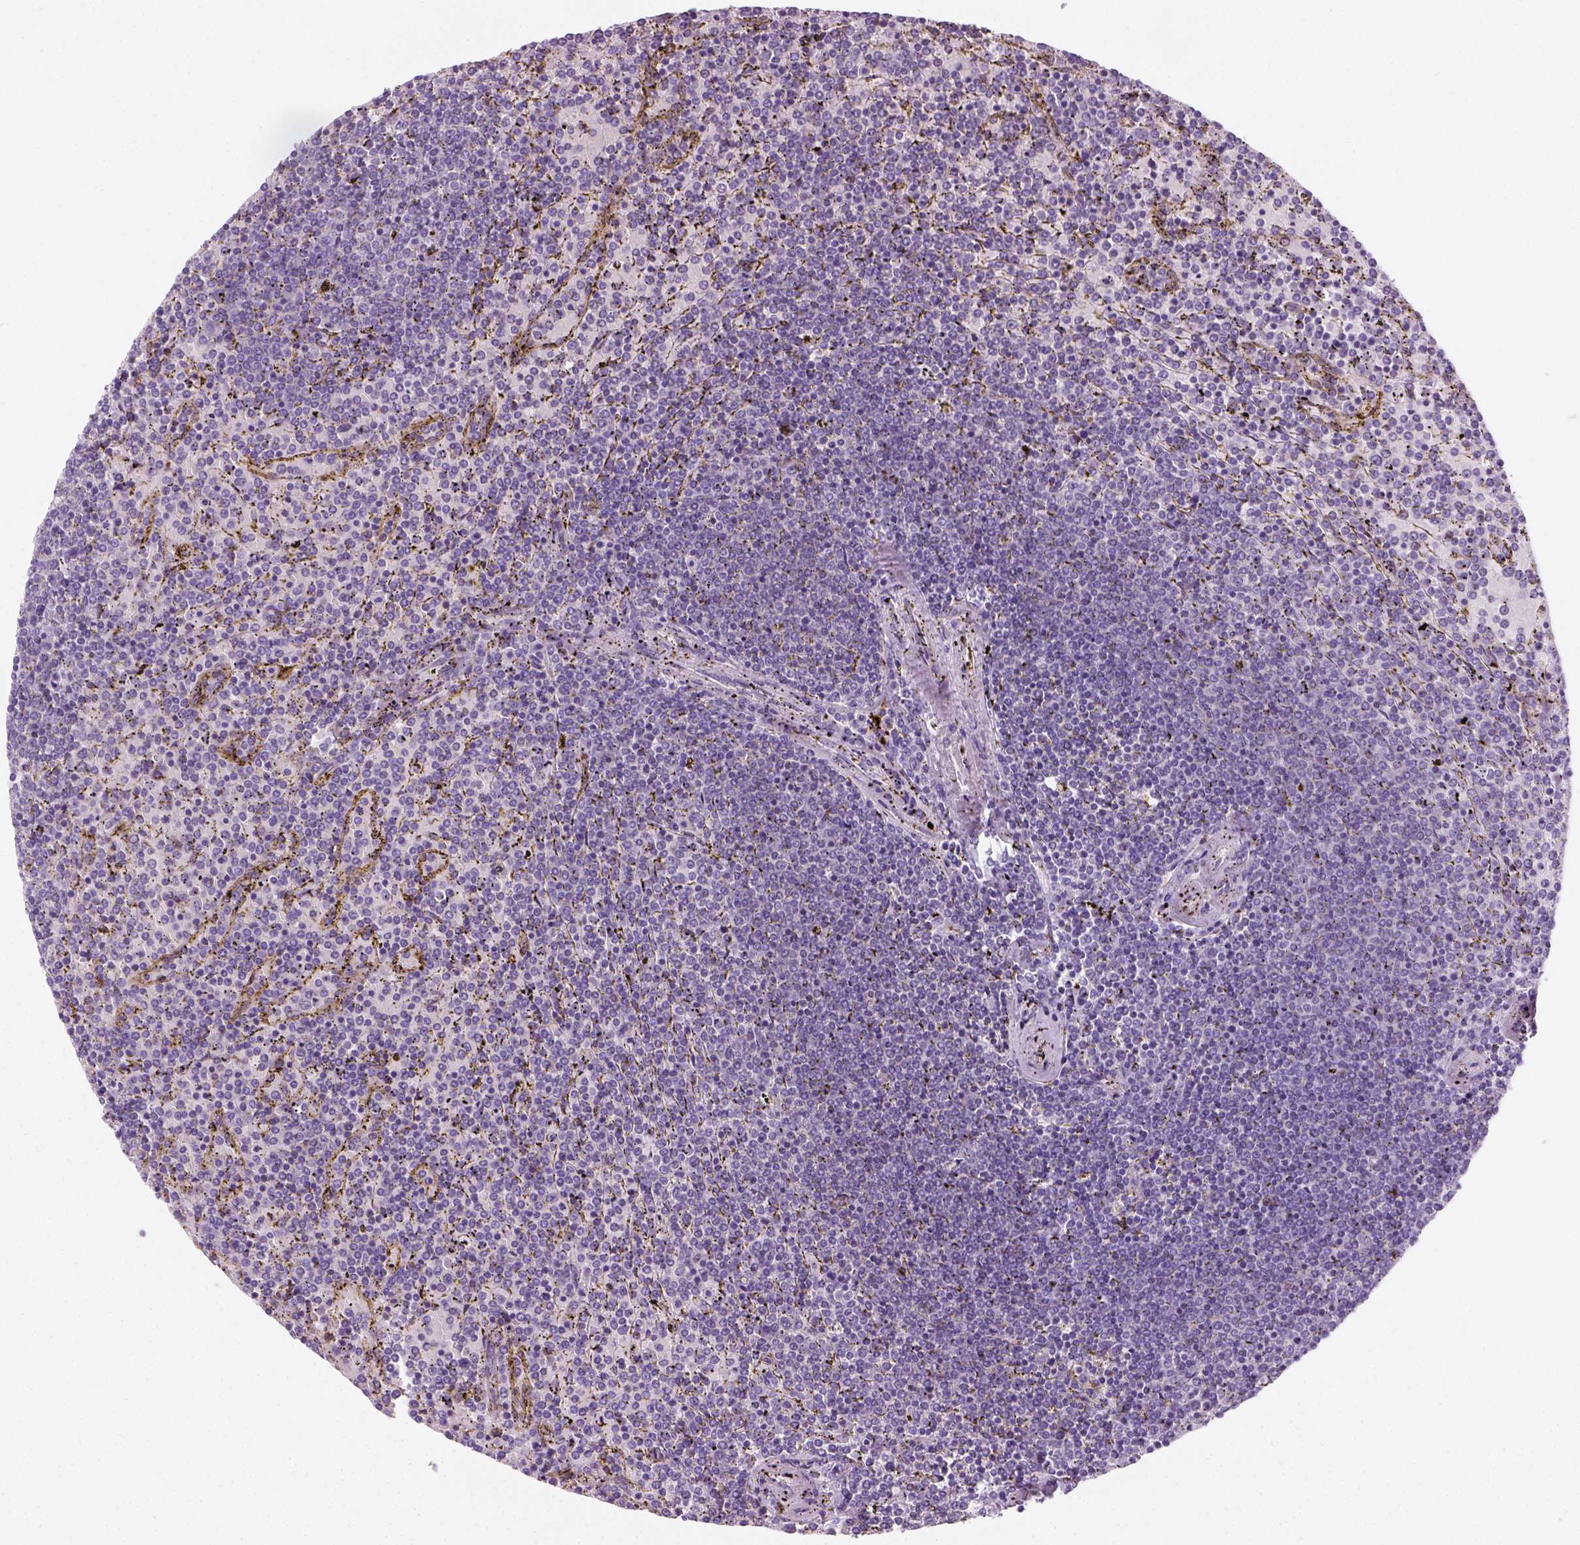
{"staining": {"intensity": "negative", "quantity": "none", "location": "none"}, "tissue": "lymphoma", "cell_type": "Tumor cells", "image_type": "cancer", "snomed": [{"axis": "morphology", "description": "Malignant lymphoma, non-Hodgkin's type, Low grade"}, {"axis": "topography", "description": "Spleen"}], "caption": "DAB (3,3'-diaminobenzidine) immunohistochemical staining of low-grade malignant lymphoma, non-Hodgkin's type demonstrates no significant positivity in tumor cells.", "gene": "AQP3", "patient": {"sex": "female", "age": 77}}